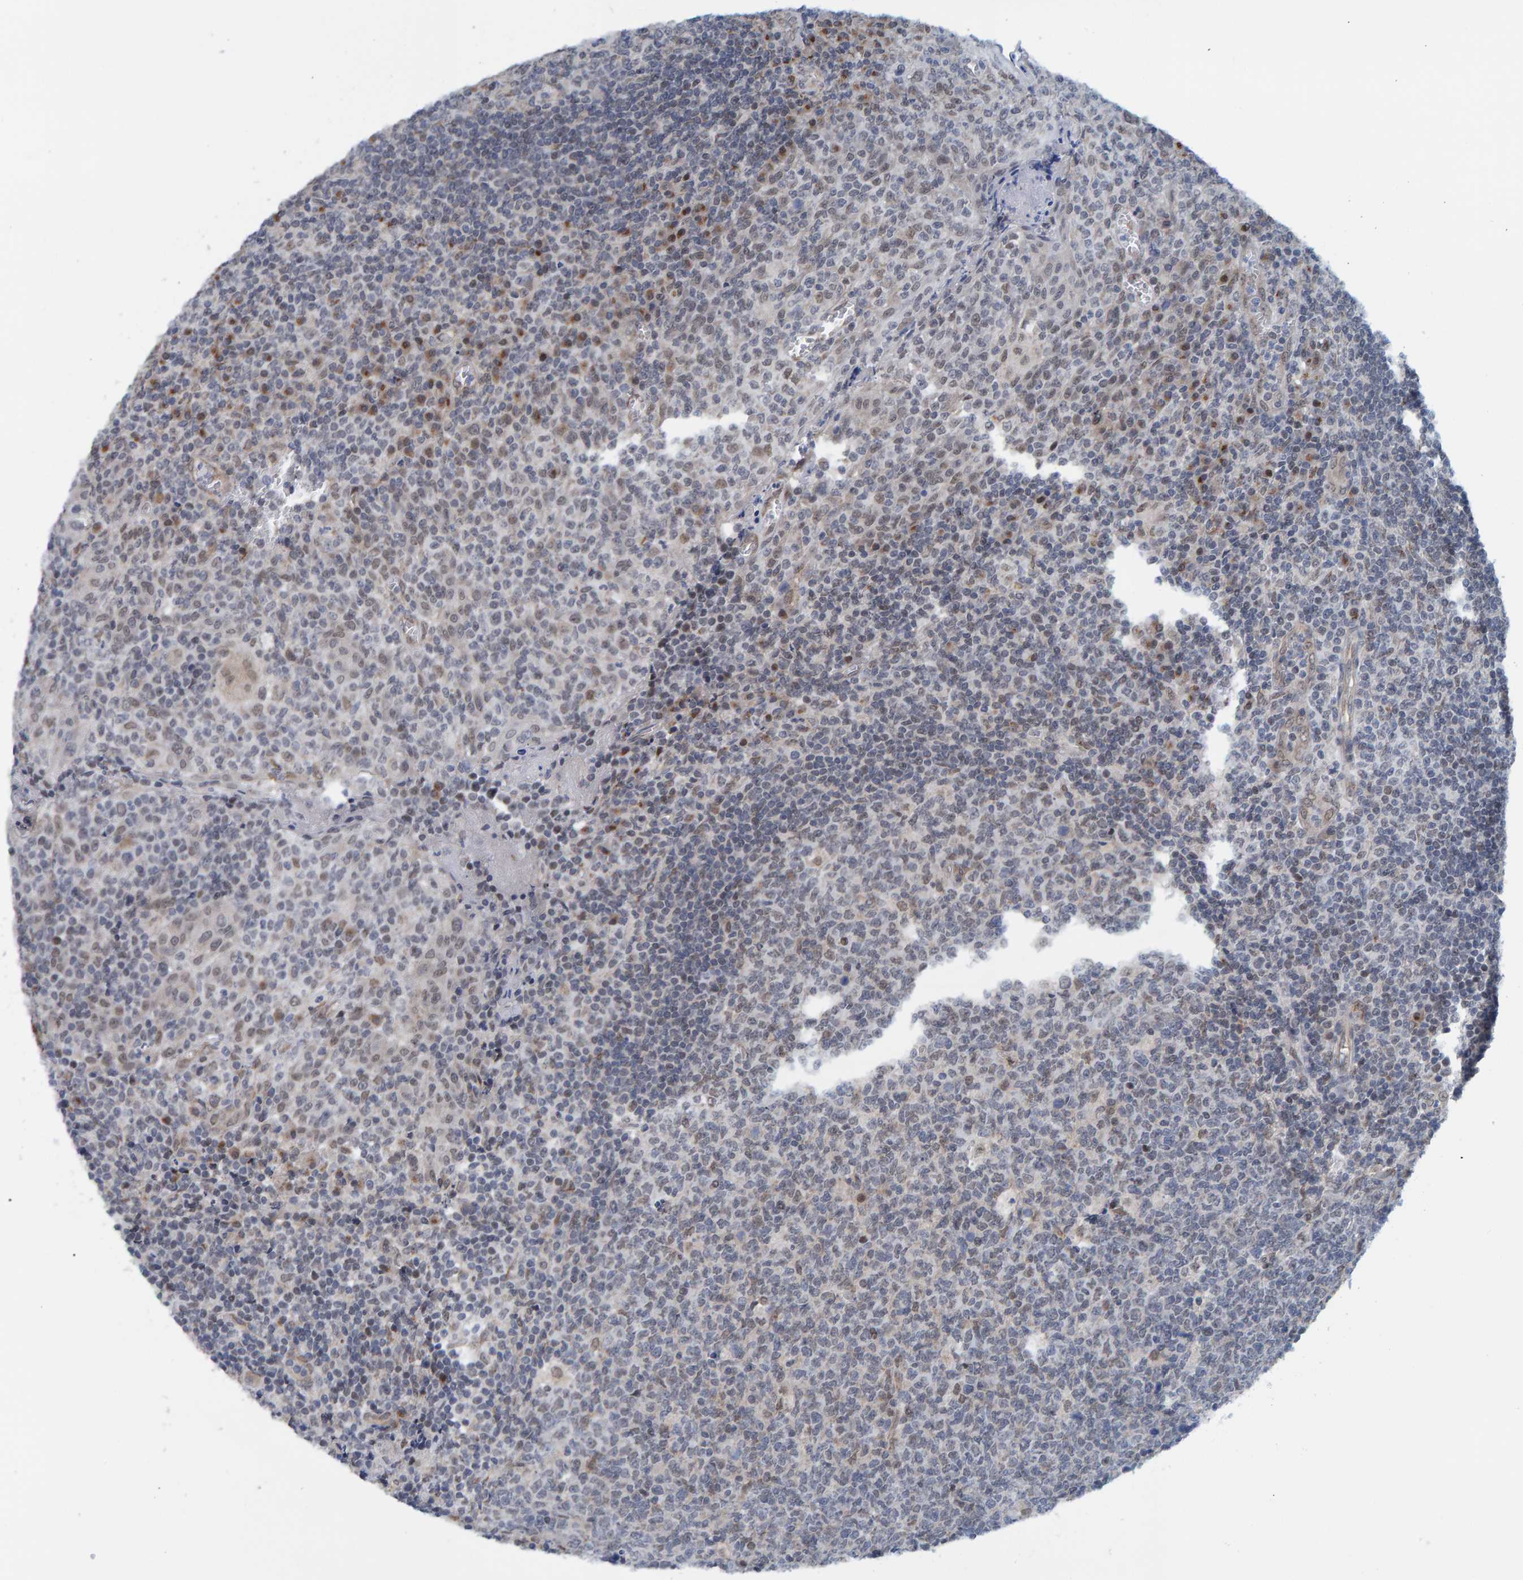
{"staining": {"intensity": "weak", "quantity": "<25%", "location": "nuclear"}, "tissue": "tonsil", "cell_type": "Germinal center cells", "image_type": "normal", "snomed": [{"axis": "morphology", "description": "Normal tissue, NOS"}, {"axis": "topography", "description": "Tonsil"}], "caption": "Photomicrograph shows no protein expression in germinal center cells of benign tonsil. (DAB IHC visualized using brightfield microscopy, high magnification).", "gene": "SCRN2", "patient": {"sex": "female", "age": 19}}